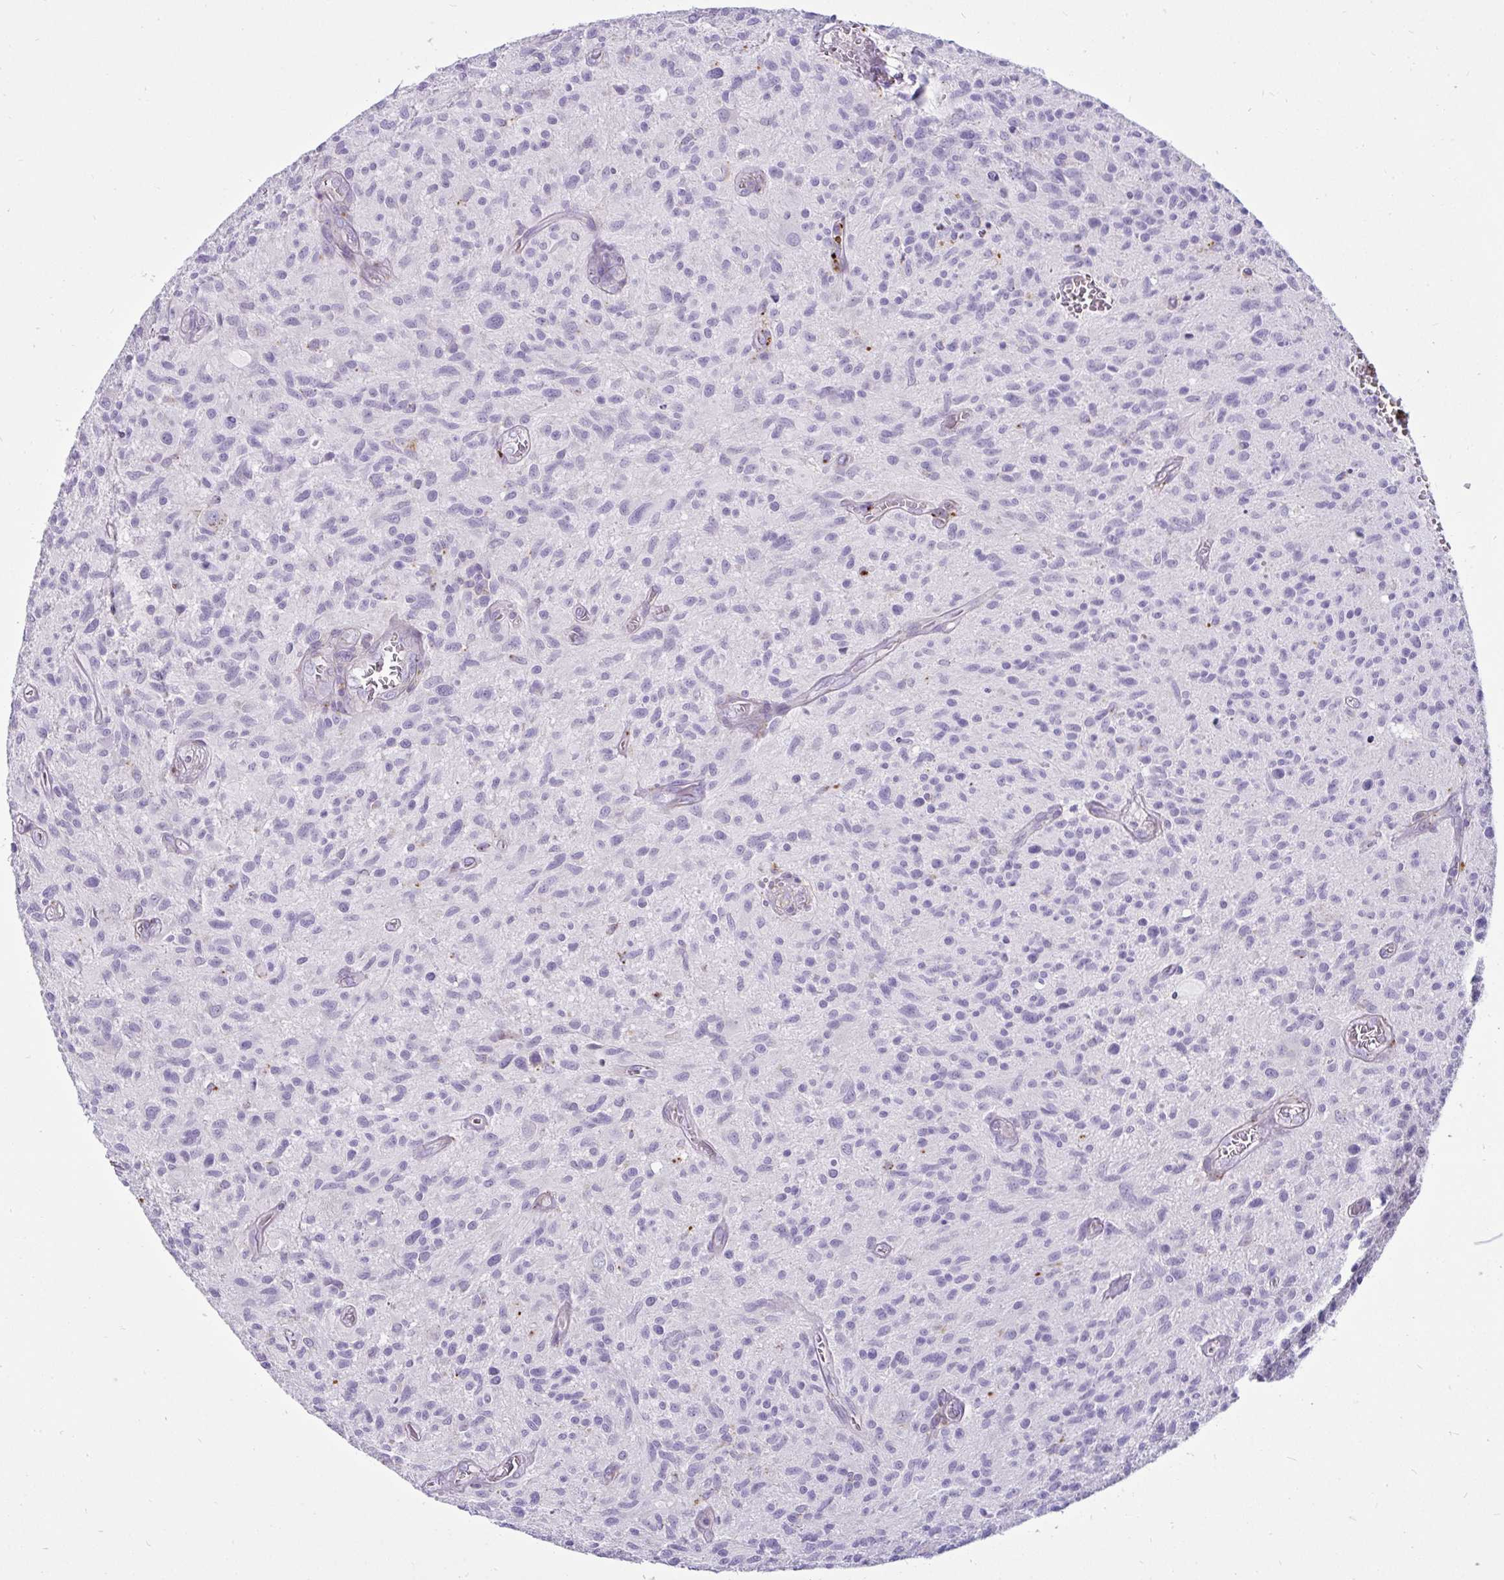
{"staining": {"intensity": "negative", "quantity": "none", "location": "none"}, "tissue": "glioma", "cell_type": "Tumor cells", "image_type": "cancer", "snomed": [{"axis": "morphology", "description": "Glioma, malignant, High grade"}, {"axis": "topography", "description": "Brain"}], "caption": "DAB (3,3'-diaminobenzidine) immunohistochemical staining of human high-grade glioma (malignant) exhibits no significant staining in tumor cells. (DAB immunohistochemistry visualized using brightfield microscopy, high magnification).", "gene": "CTSZ", "patient": {"sex": "male", "age": 75}}